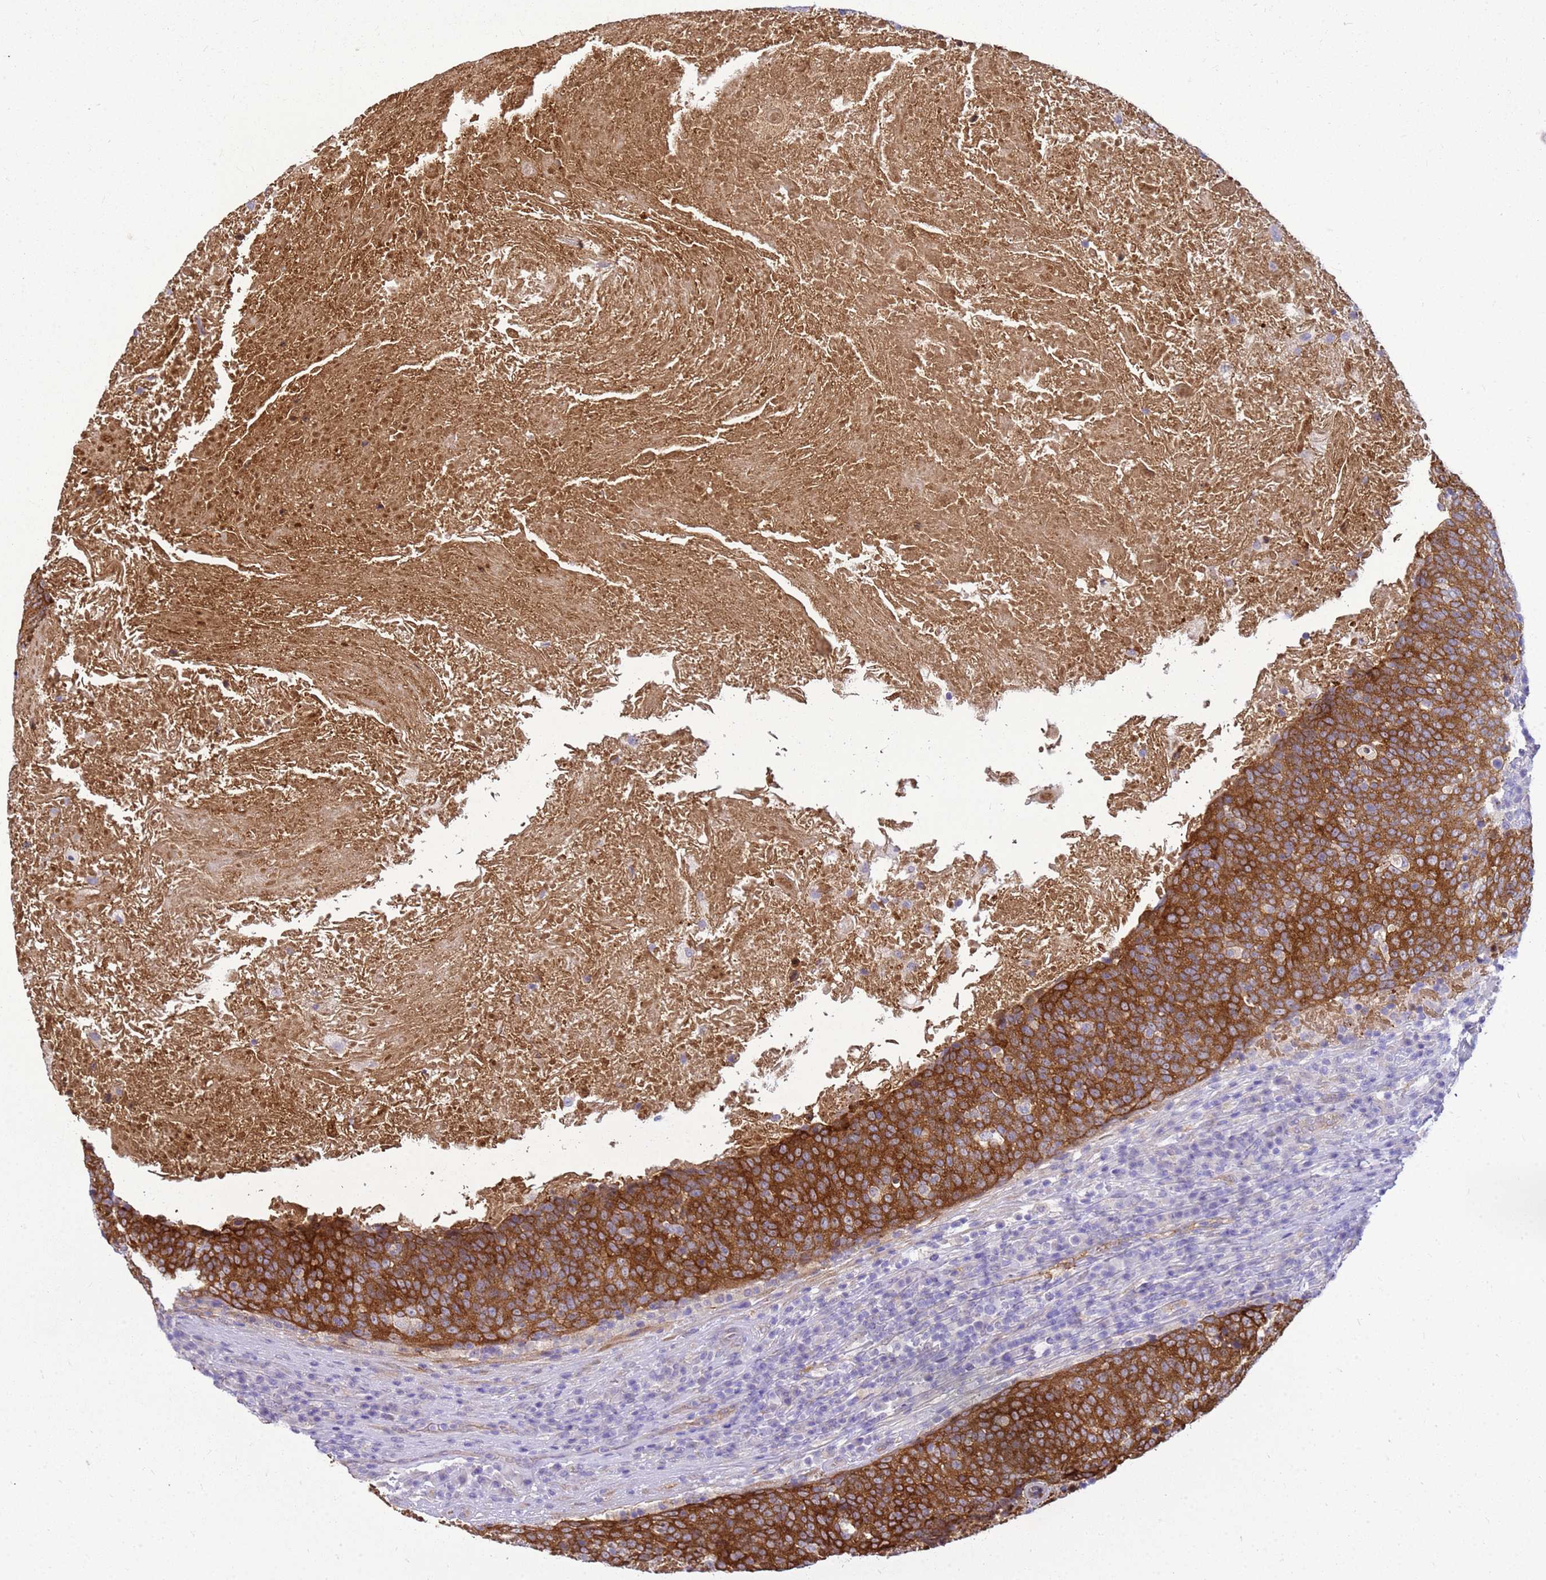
{"staining": {"intensity": "strong", "quantity": ">75%", "location": "cytoplasmic/membranous"}, "tissue": "head and neck cancer", "cell_type": "Tumor cells", "image_type": "cancer", "snomed": [{"axis": "morphology", "description": "Squamous cell carcinoma, NOS"}, {"axis": "morphology", "description": "Squamous cell carcinoma, metastatic, NOS"}, {"axis": "topography", "description": "Lymph node"}, {"axis": "topography", "description": "Head-Neck"}], "caption": "This is an image of IHC staining of head and neck squamous cell carcinoma, which shows strong positivity in the cytoplasmic/membranous of tumor cells.", "gene": "HSPB1", "patient": {"sex": "male", "age": 62}}